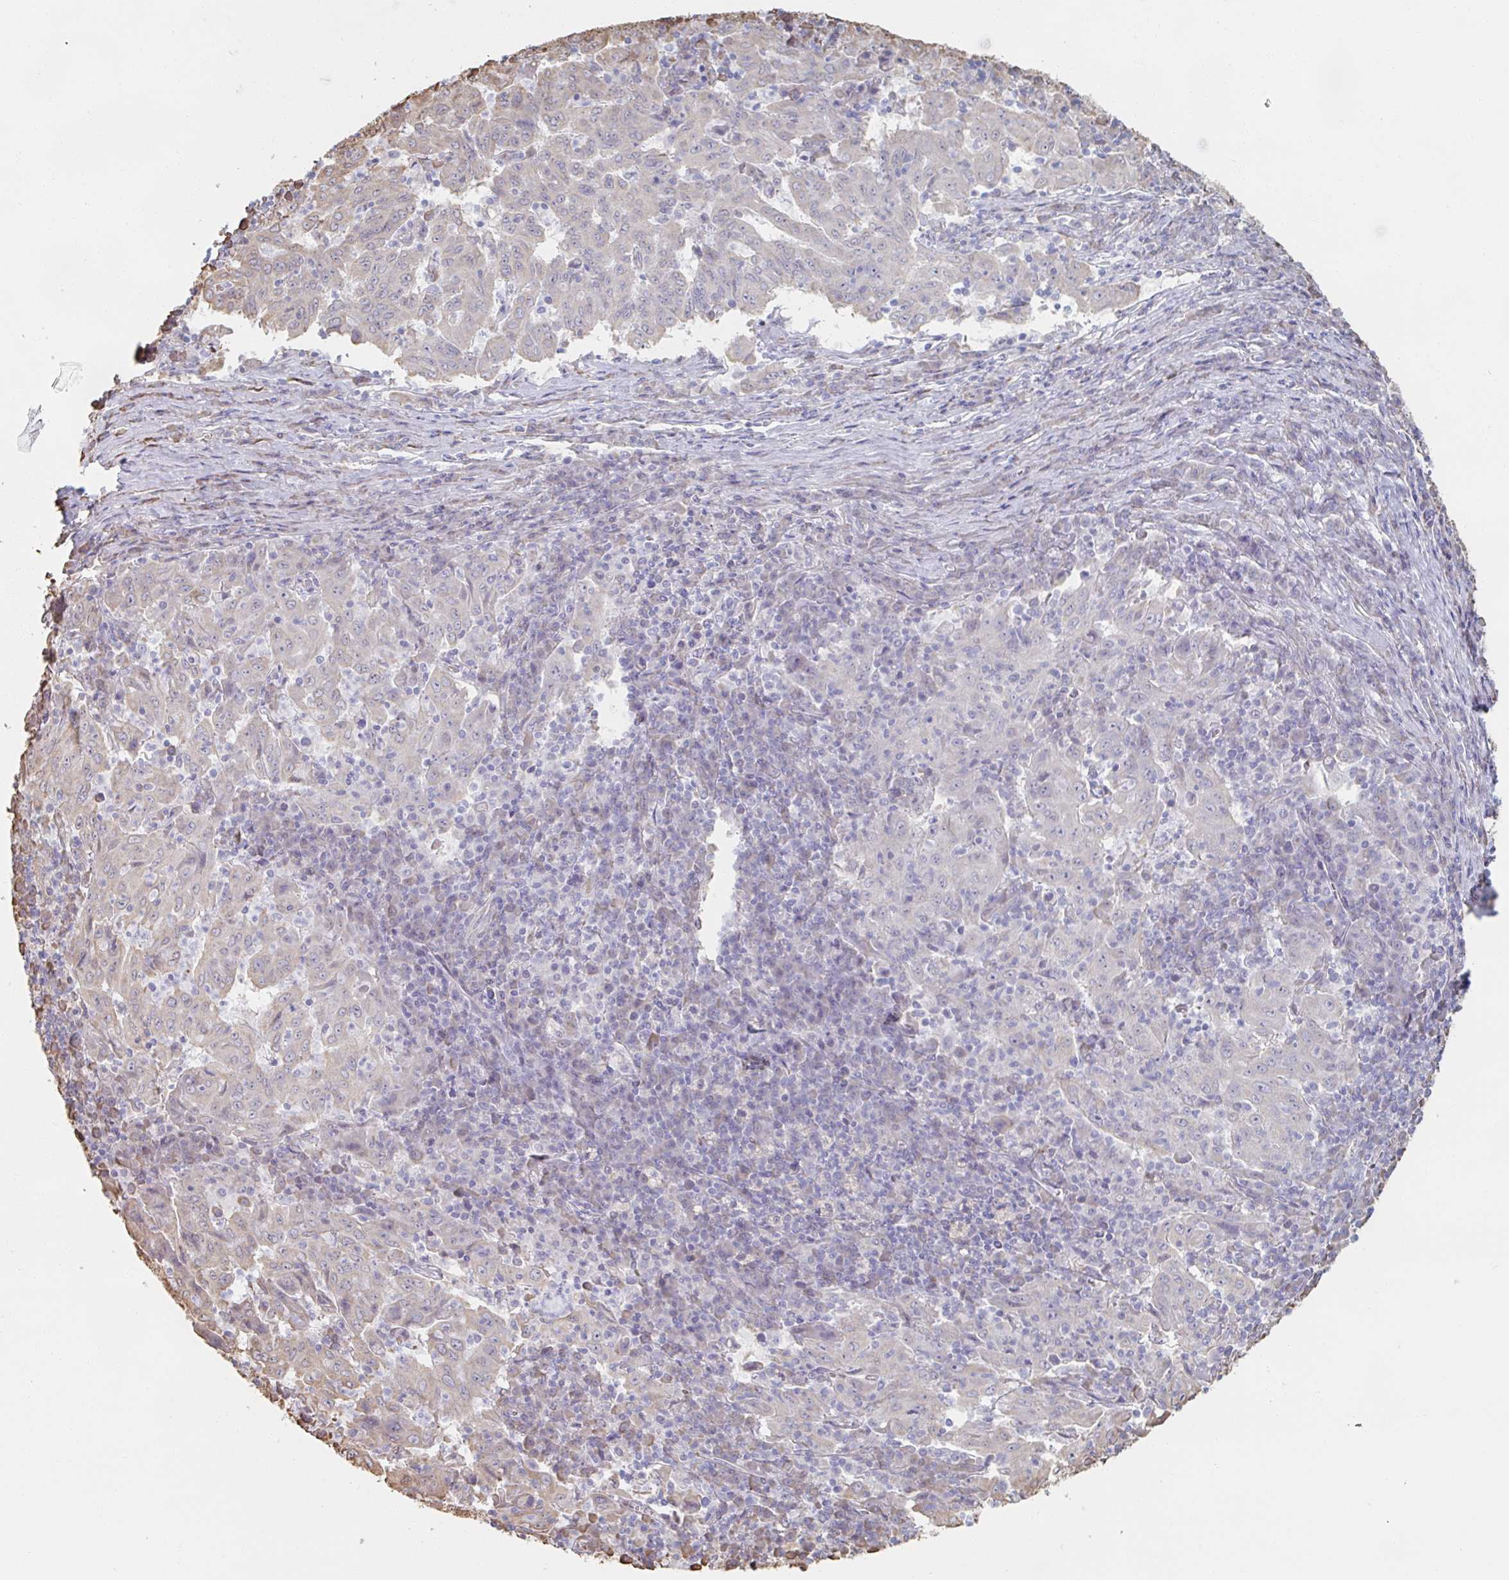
{"staining": {"intensity": "moderate", "quantity": "<25%", "location": "cytoplasmic/membranous"}, "tissue": "pancreatic cancer", "cell_type": "Tumor cells", "image_type": "cancer", "snomed": [{"axis": "morphology", "description": "Adenocarcinoma, NOS"}, {"axis": "topography", "description": "Pancreas"}], "caption": "Pancreatic cancer (adenocarcinoma) was stained to show a protein in brown. There is low levels of moderate cytoplasmic/membranous positivity in about <25% of tumor cells.", "gene": "RAB5IF", "patient": {"sex": "male", "age": 63}}